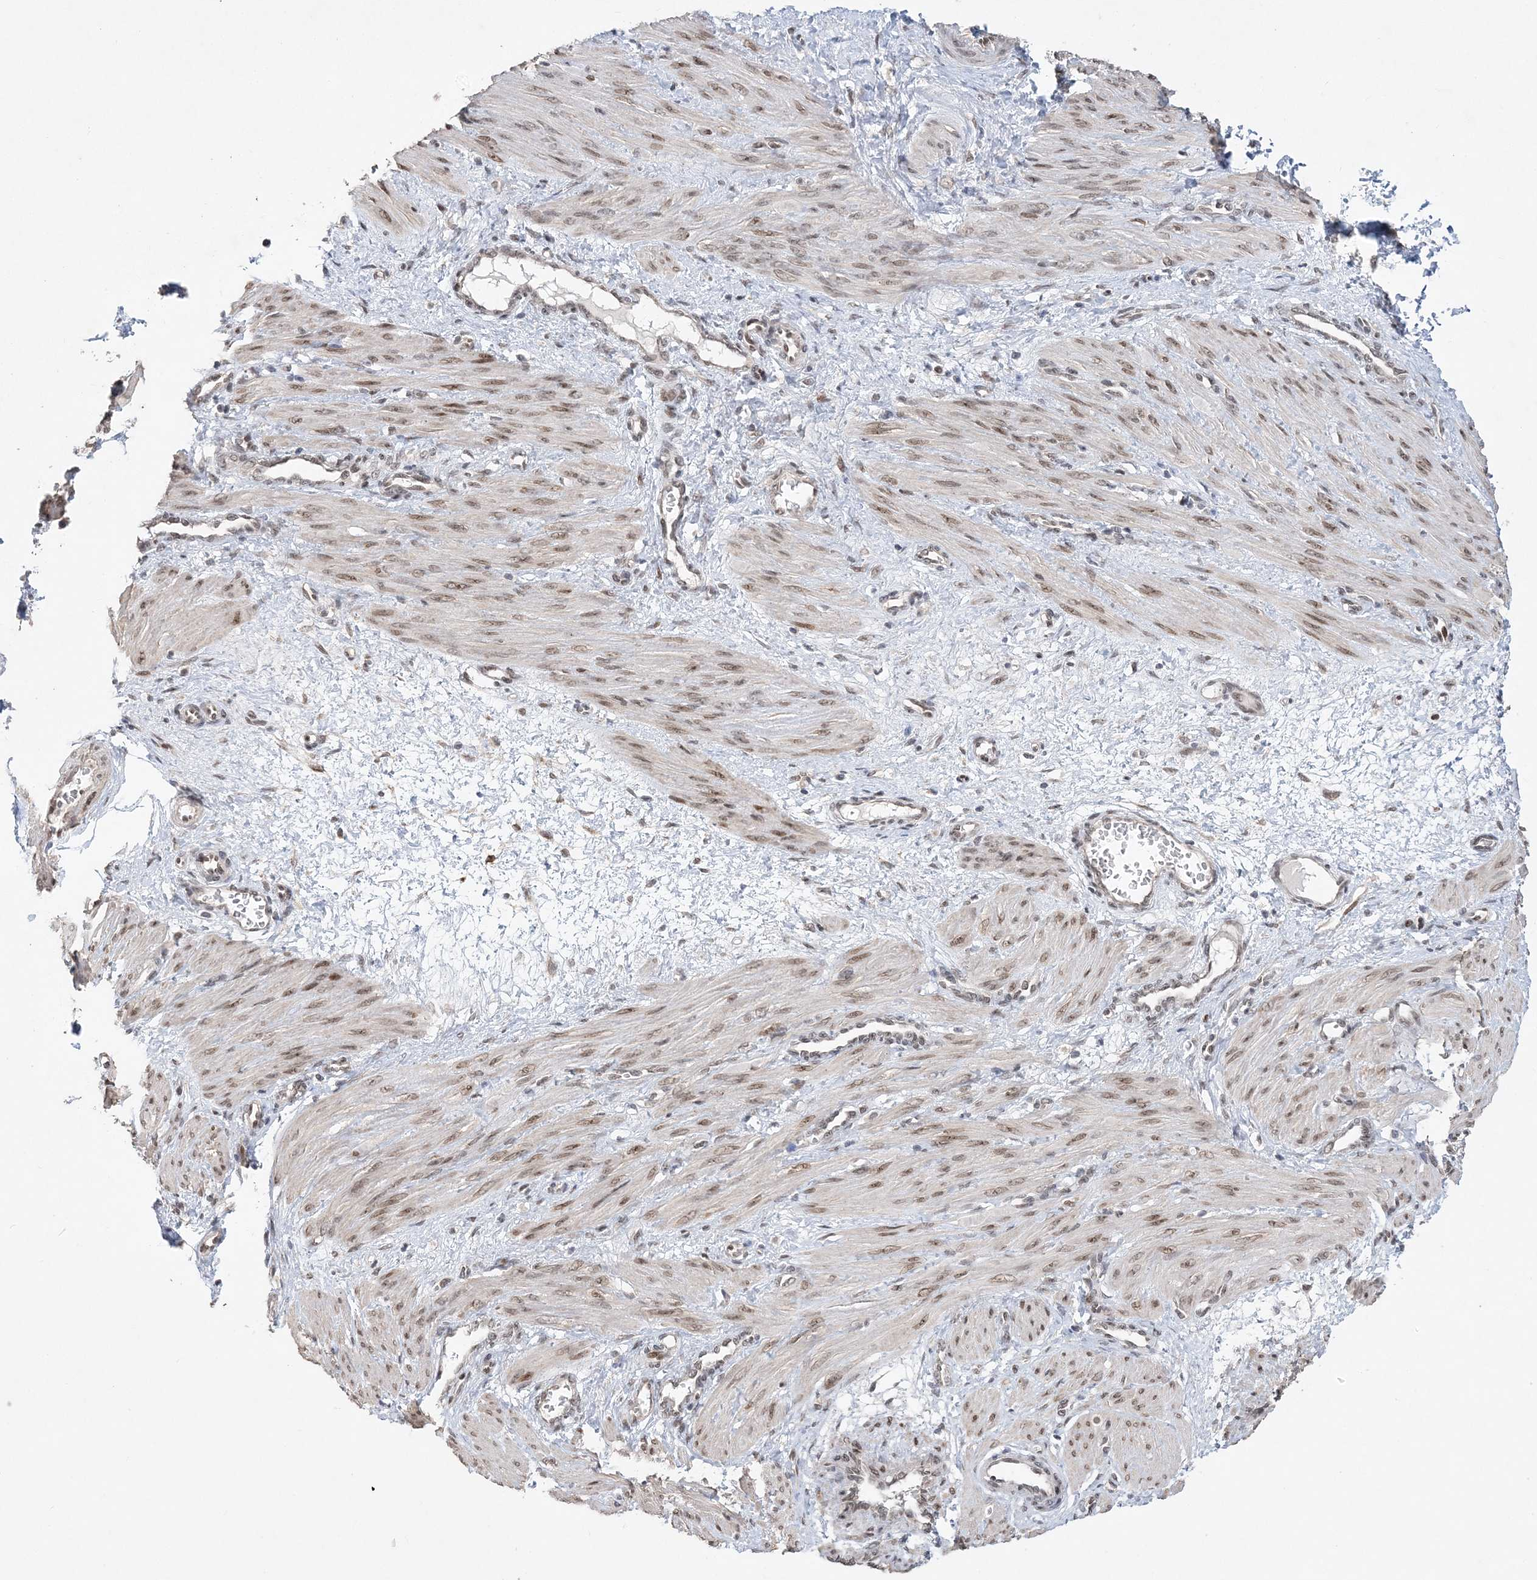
{"staining": {"intensity": "moderate", "quantity": "25%-75%", "location": "nuclear"}, "tissue": "smooth muscle", "cell_type": "Smooth muscle cells", "image_type": "normal", "snomed": [{"axis": "morphology", "description": "Normal tissue, NOS"}, {"axis": "topography", "description": "Endometrium"}], "caption": "Immunohistochemical staining of benign smooth muscle demonstrates medium levels of moderate nuclear expression in approximately 25%-75% of smooth muscle cells.", "gene": "WAC", "patient": {"sex": "female", "age": 33}}